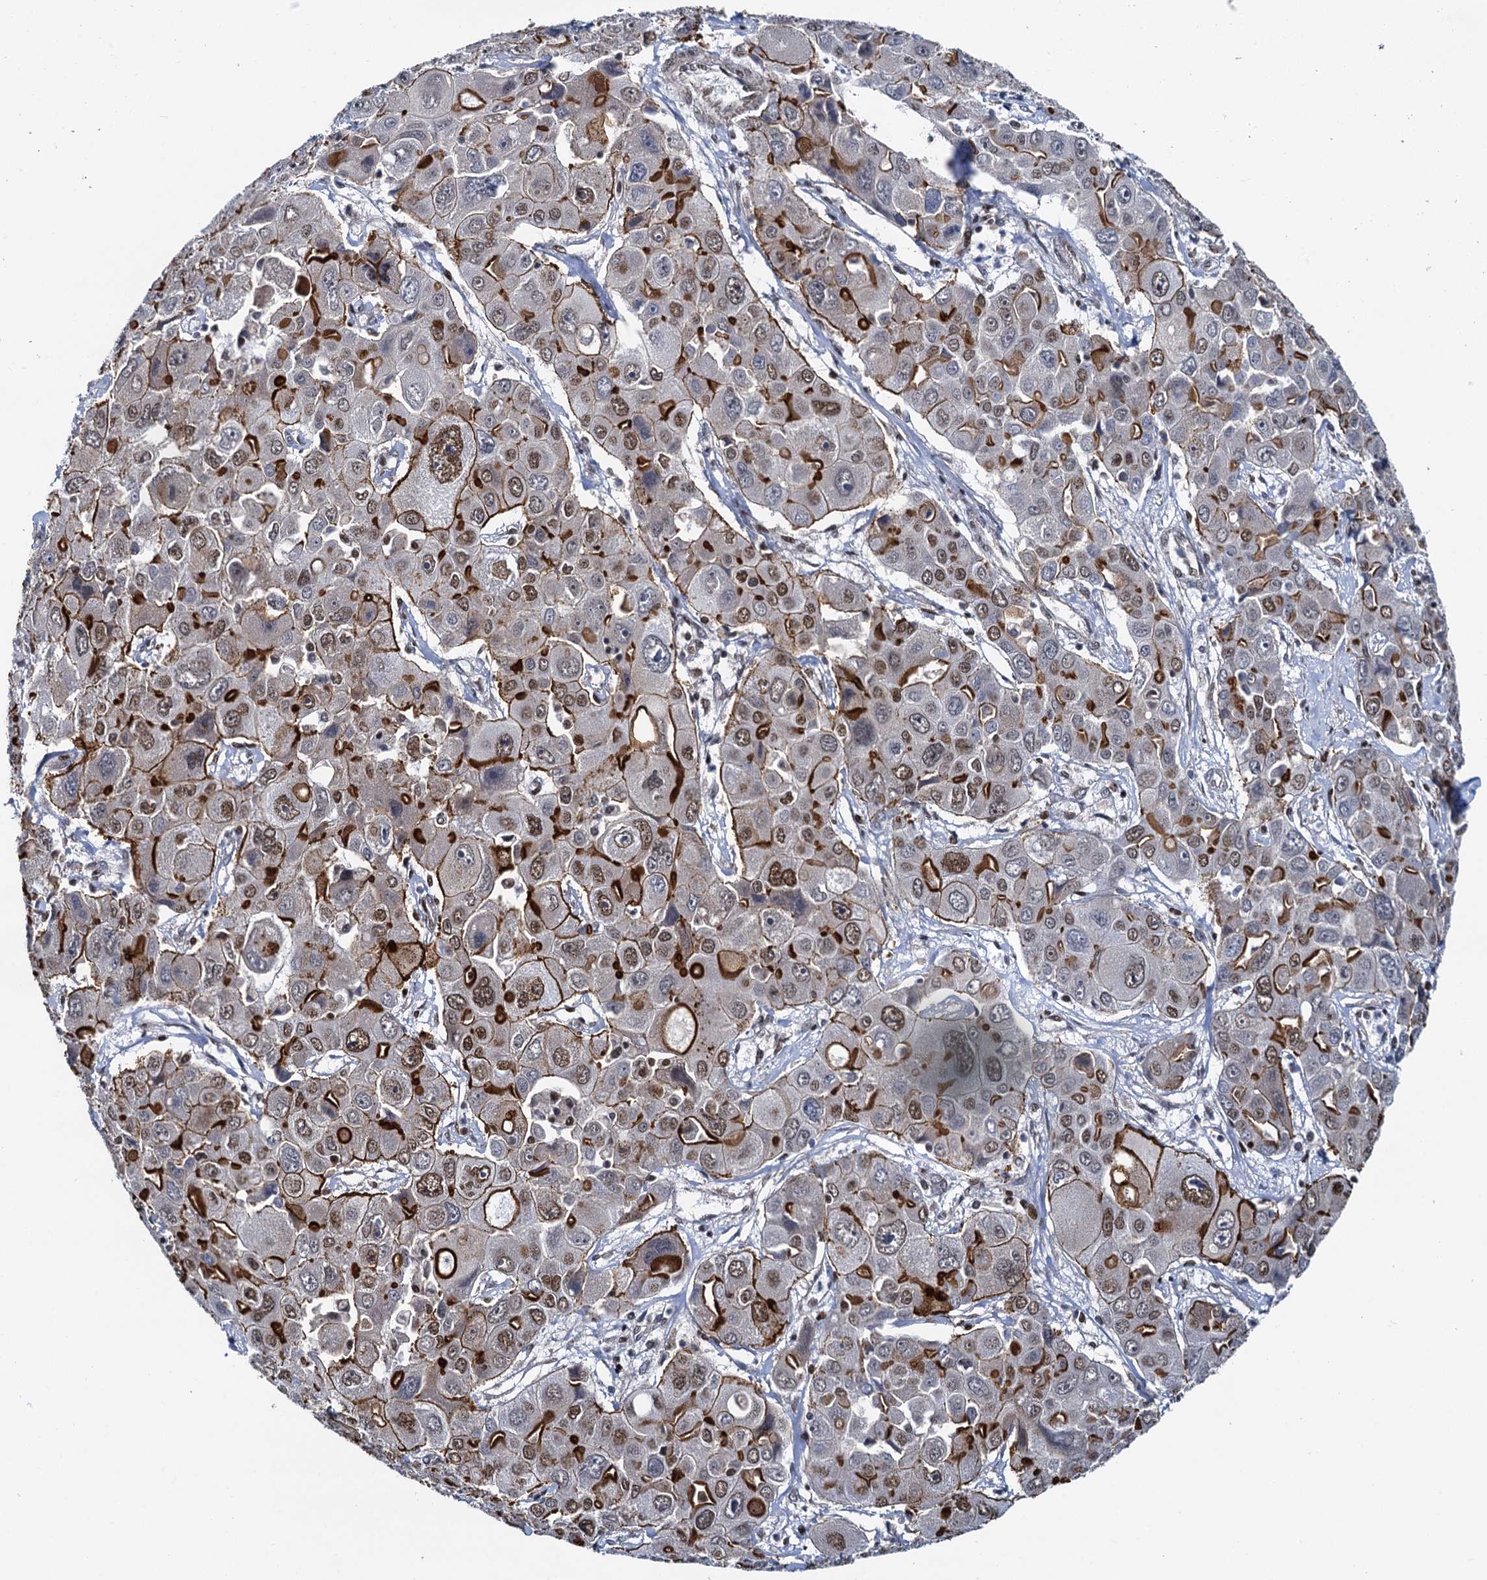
{"staining": {"intensity": "moderate", "quantity": "25%-75%", "location": "cytoplasmic/membranous,nuclear"}, "tissue": "liver cancer", "cell_type": "Tumor cells", "image_type": "cancer", "snomed": [{"axis": "morphology", "description": "Cholangiocarcinoma"}, {"axis": "topography", "description": "Liver"}], "caption": "Moderate cytoplasmic/membranous and nuclear staining is seen in approximately 25%-75% of tumor cells in cholangiocarcinoma (liver). (DAB = brown stain, brightfield microscopy at high magnification).", "gene": "RUFY2", "patient": {"sex": "male", "age": 67}}